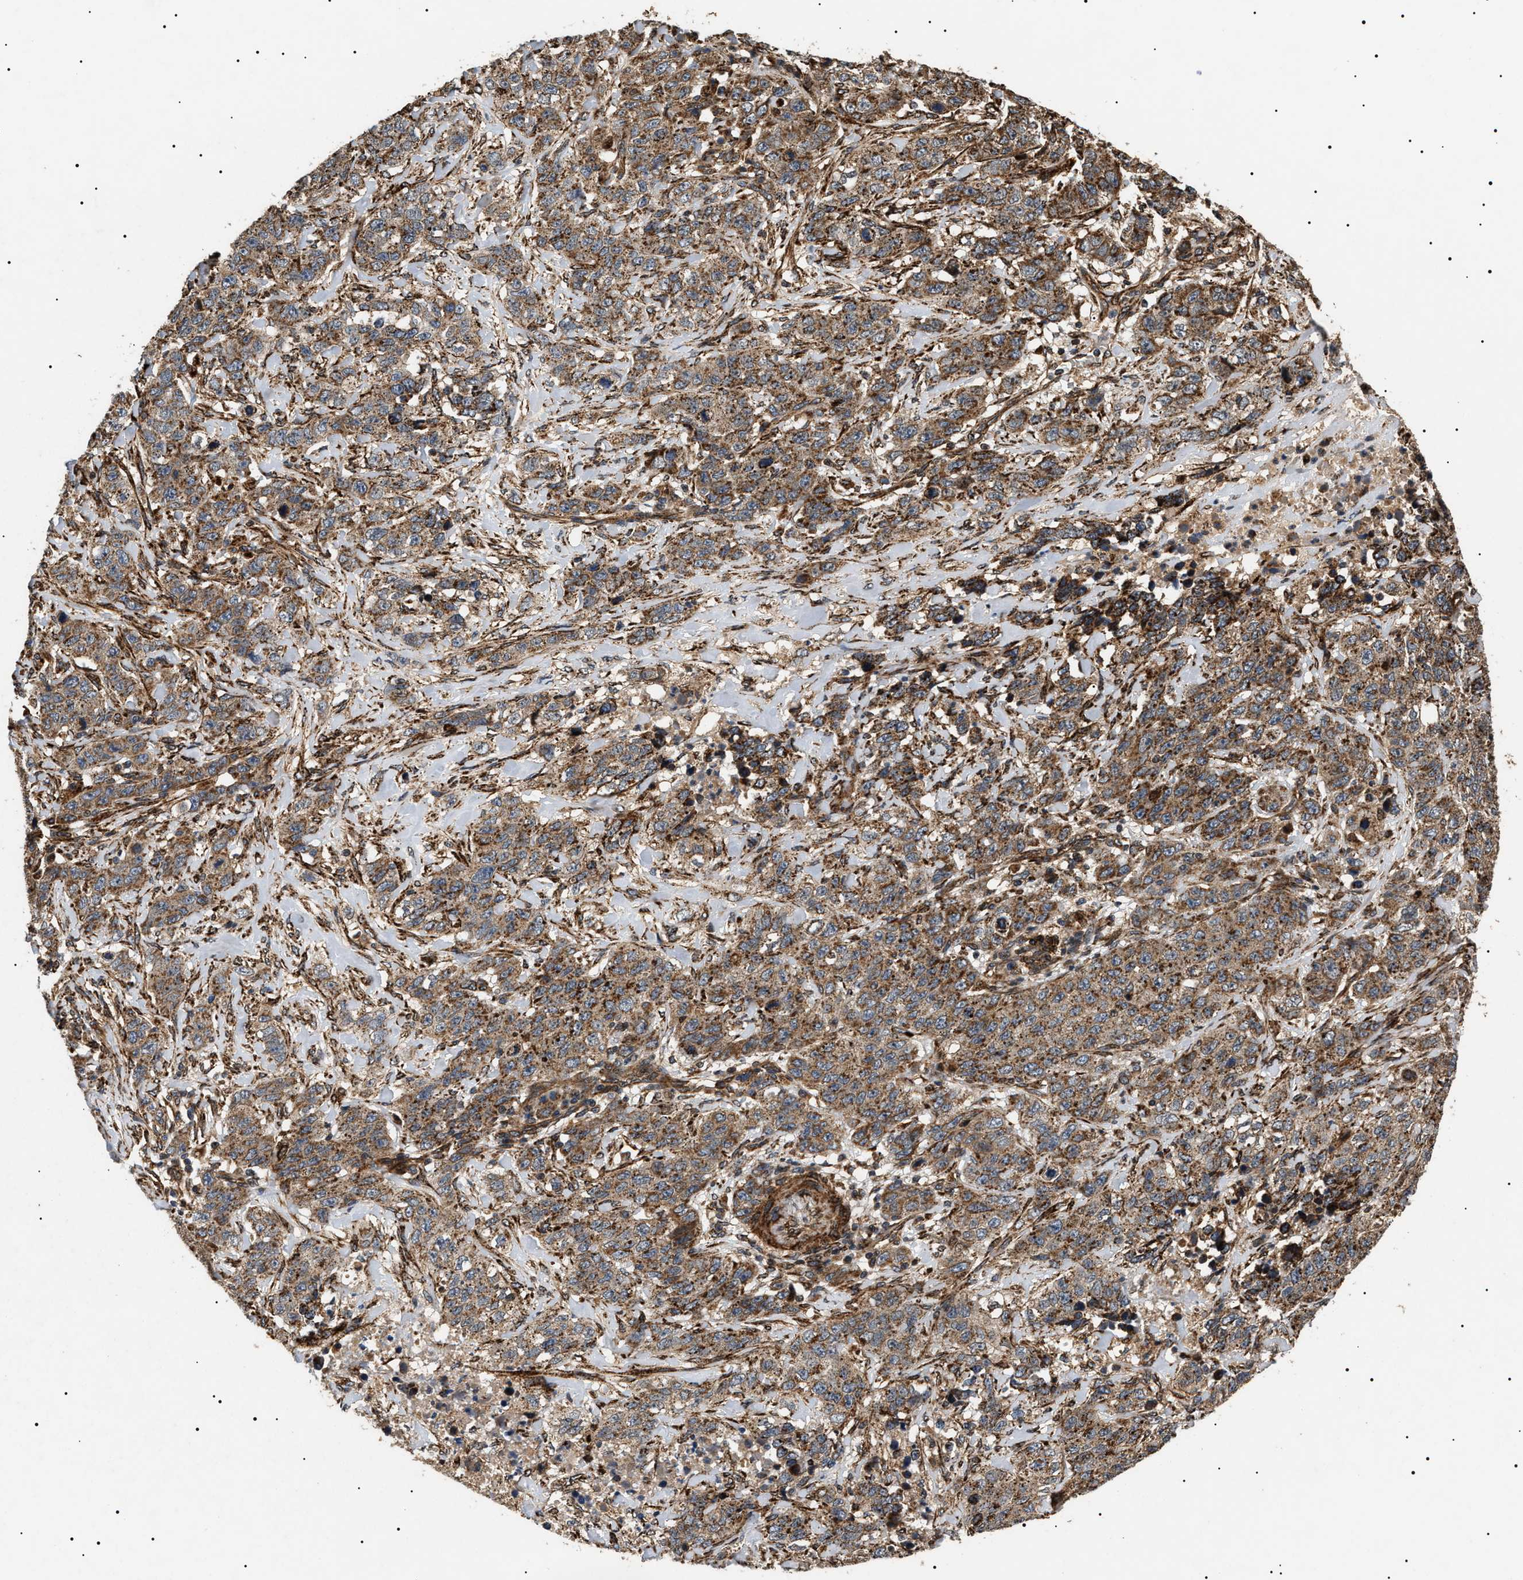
{"staining": {"intensity": "moderate", "quantity": ">75%", "location": "cytoplasmic/membranous"}, "tissue": "stomach cancer", "cell_type": "Tumor cells", "image_type": "cancer", "snomed": [{"axis": "morphology", "description": "Adenocarcinoma, NOS"}, {"axis": "topography", "description": "Stomach"}], "caption": "IHC micrograph of human stomach cancer stained for a protein (brown), which displays medium levels of moderate cytoplasmic/membranous staining in approximately >75% of tumor cells.", "gene": "ZBTB26", "patient": {"sex": "male", "age": 48}}